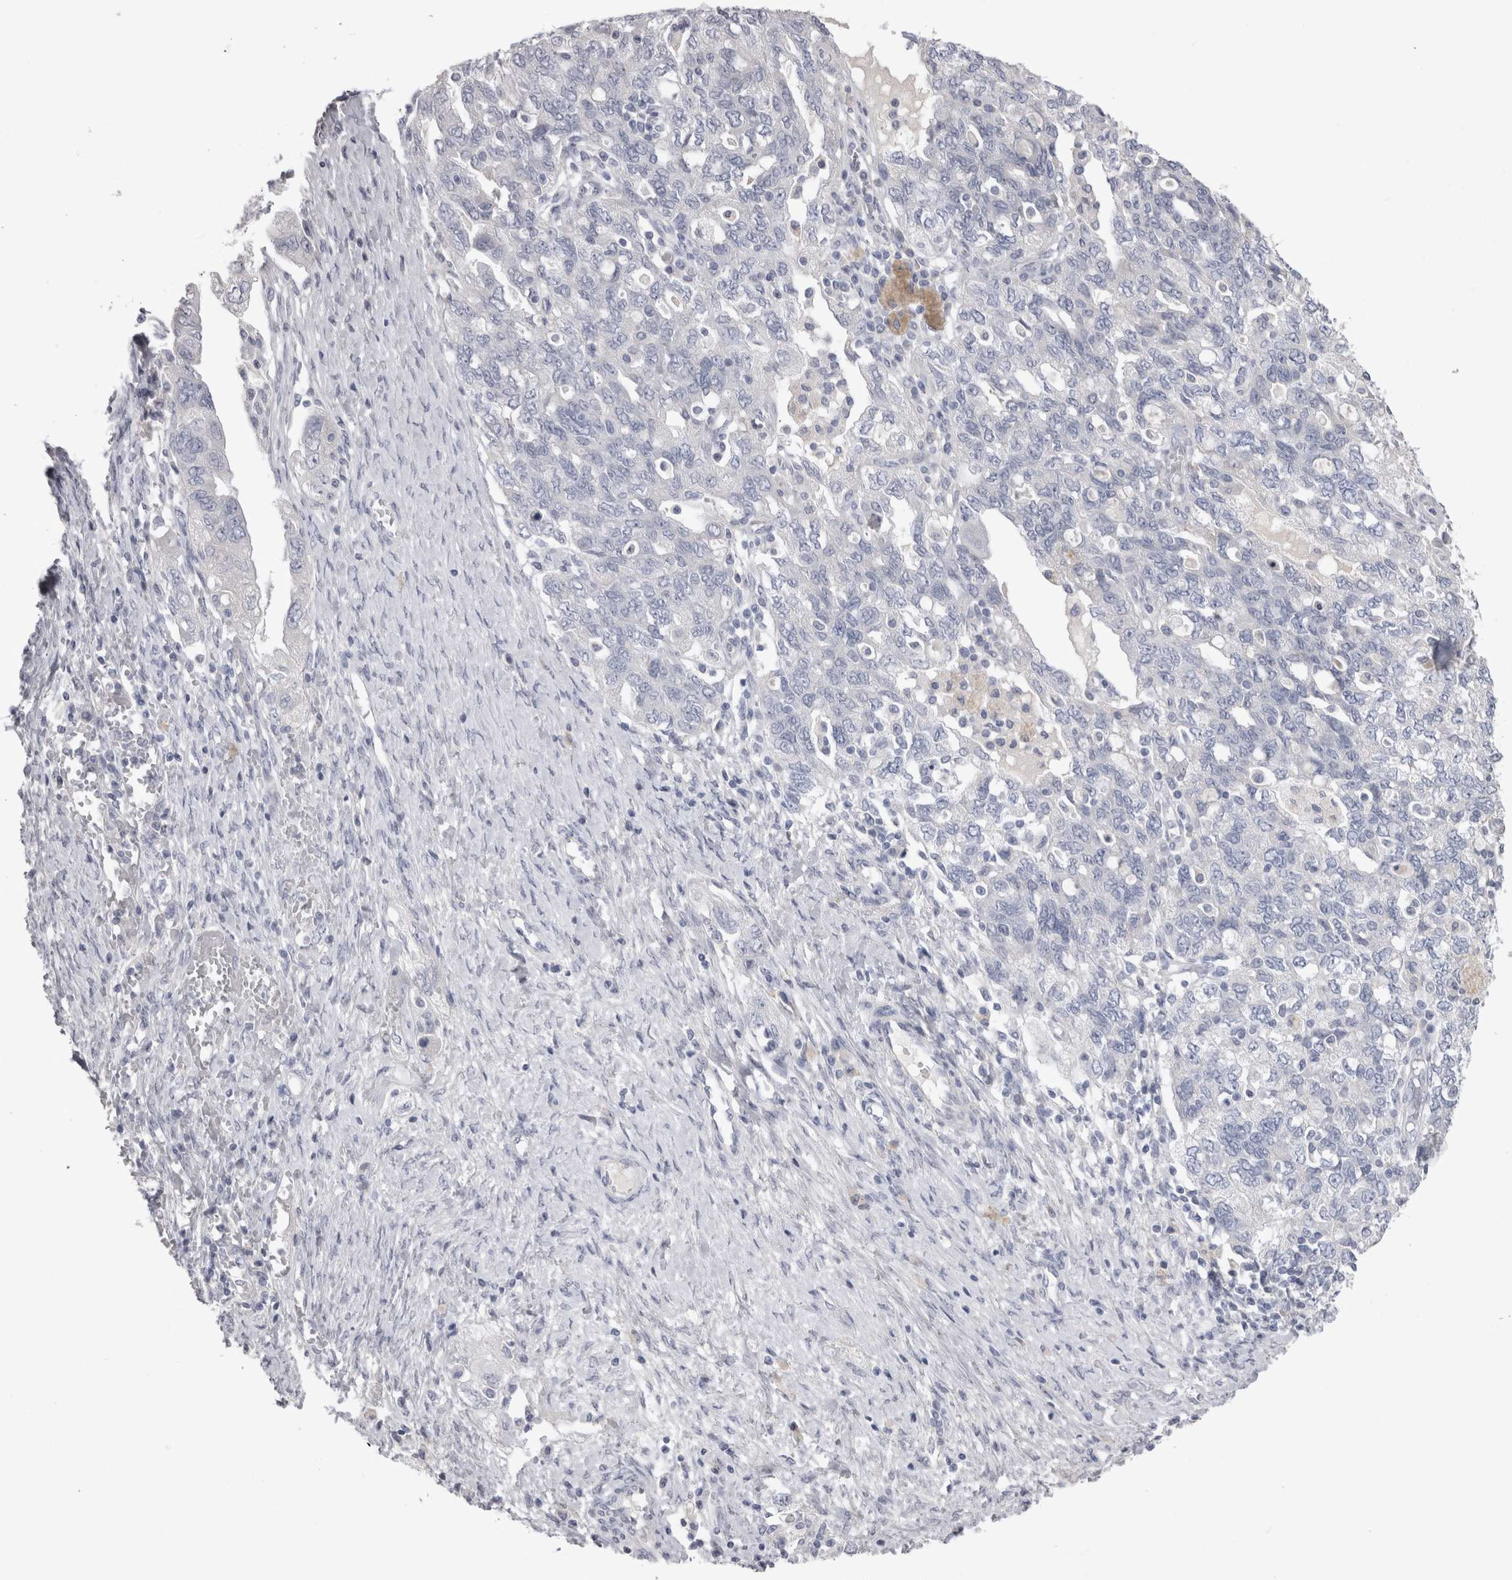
{"staining": {"intensity": "negative", "quantity": "none", "location": "none"}, "tissue": "ovarian cancer", "cell_type": "Tumor cells", "image_type": "cancer", "snomed": [{"axis": "morphology", "description": "Carcinoma, NOS"}, {"axis": "morphology", "description": "Cystadenocarcinoma, serous, NOS"}, {"axis": "topography", "description": "Ovary"}], "caption": "Immunohistochemistry (IHC) image of neoplastic tissue: human ovarian serous cystadenocarcinoma stained with DAB (3,3'-diaminobenzidine) exhibits no significant protein staining in tumor cells.", "gene": "ADAM2", "patient": {"sex": "female", "age": 69}}